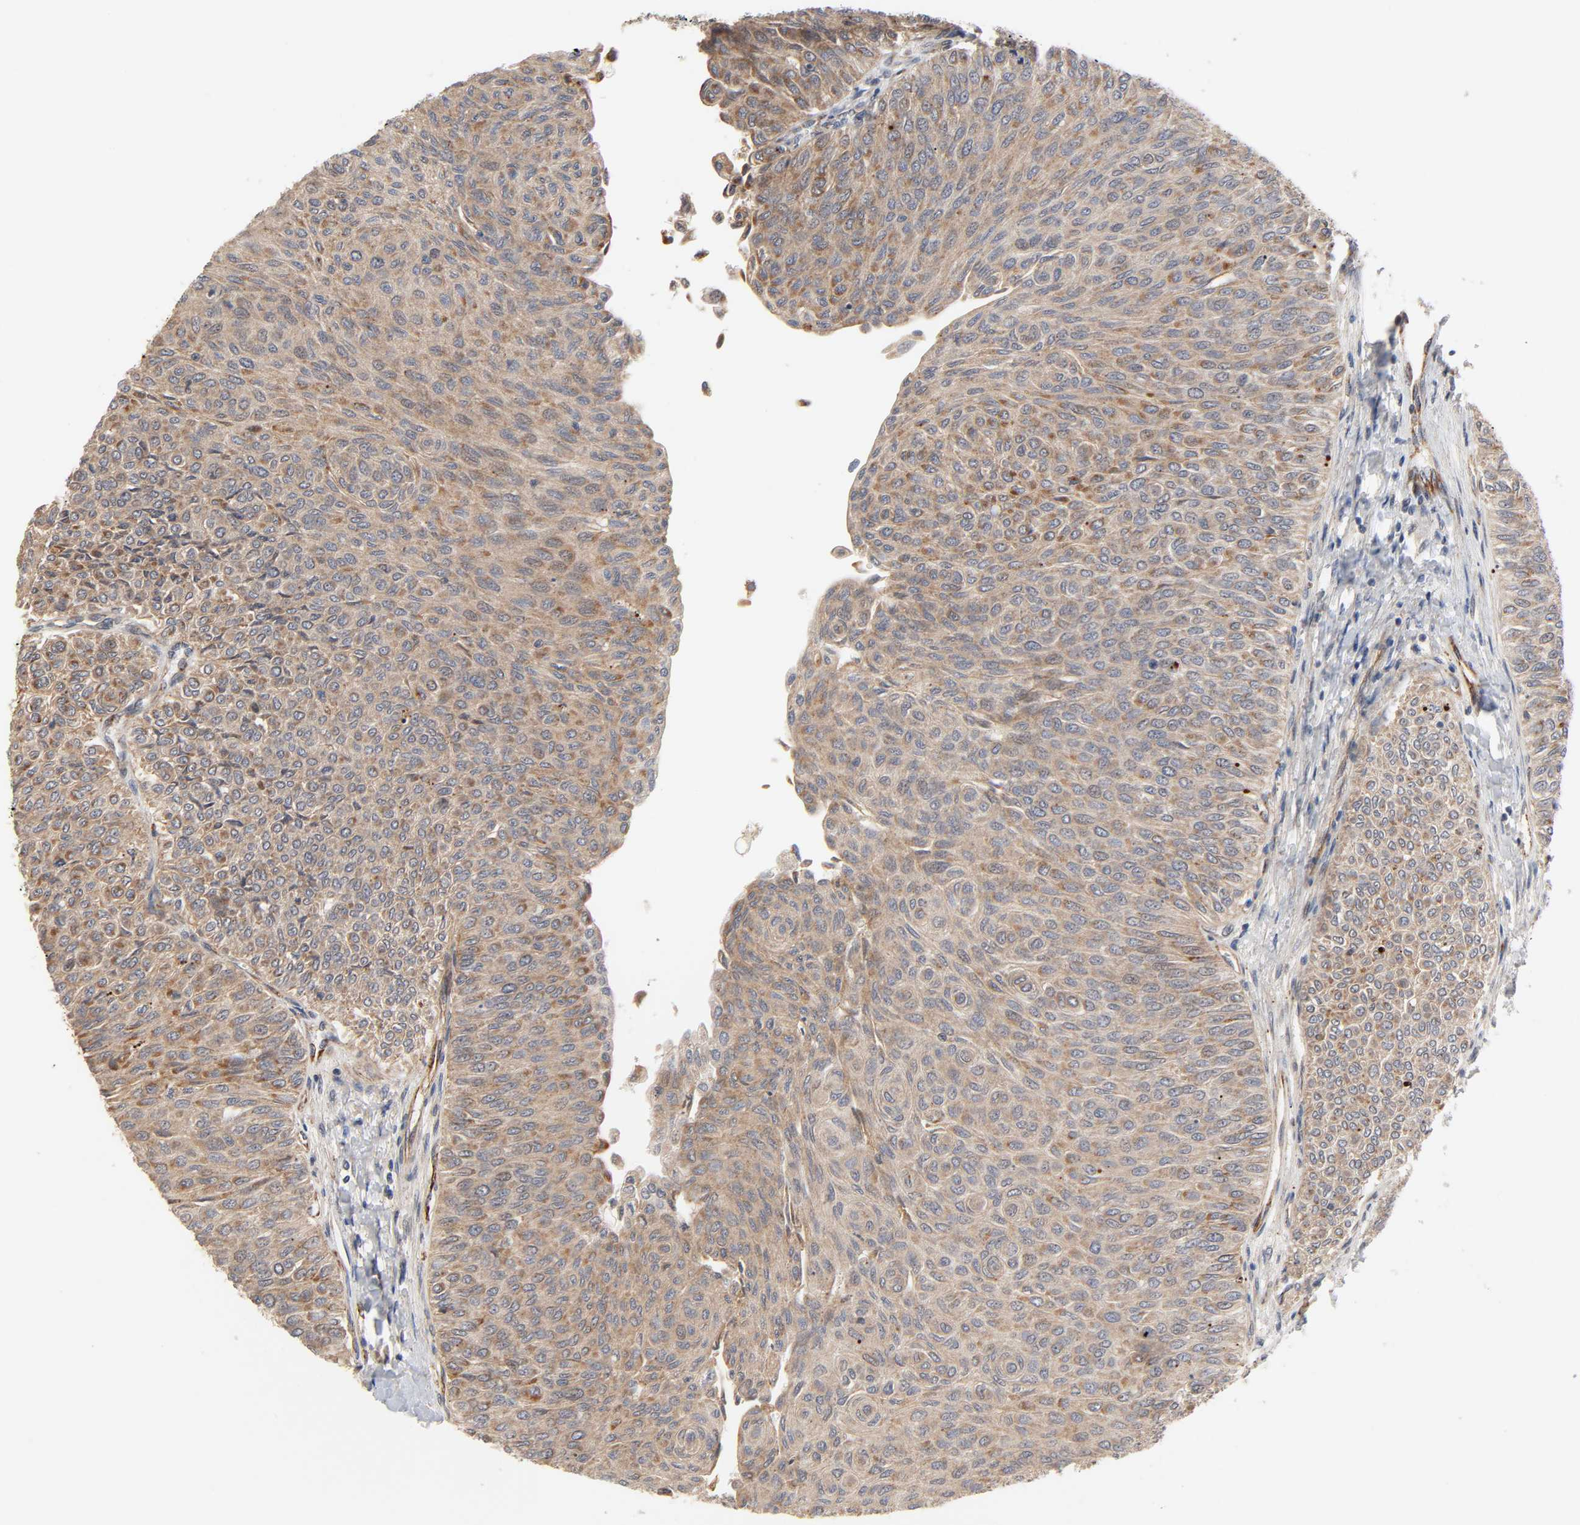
{"staining": {"intensity": "moderate", "quantity": ">75%", "location": "cytoplasmic/membranous"}, "tissue": "urothelial cancer", "cell_type": "Tumor cells", "image_type": "cancer", "snomed": [{"axis": "morphology", "description": "Urothelial carcinoma, Low grade"}, {"axis": "topography", "description": "Urinary bladder"}], "caption": "Immunohistochemical staining of low-grade urothelial carcinoma shows medium levels of moderate cytoplasmic/membranous protein staining in approximately >75% of tumor cells.", "gene": "REEP6", "patient": {"sex": "male", "age": 78}}